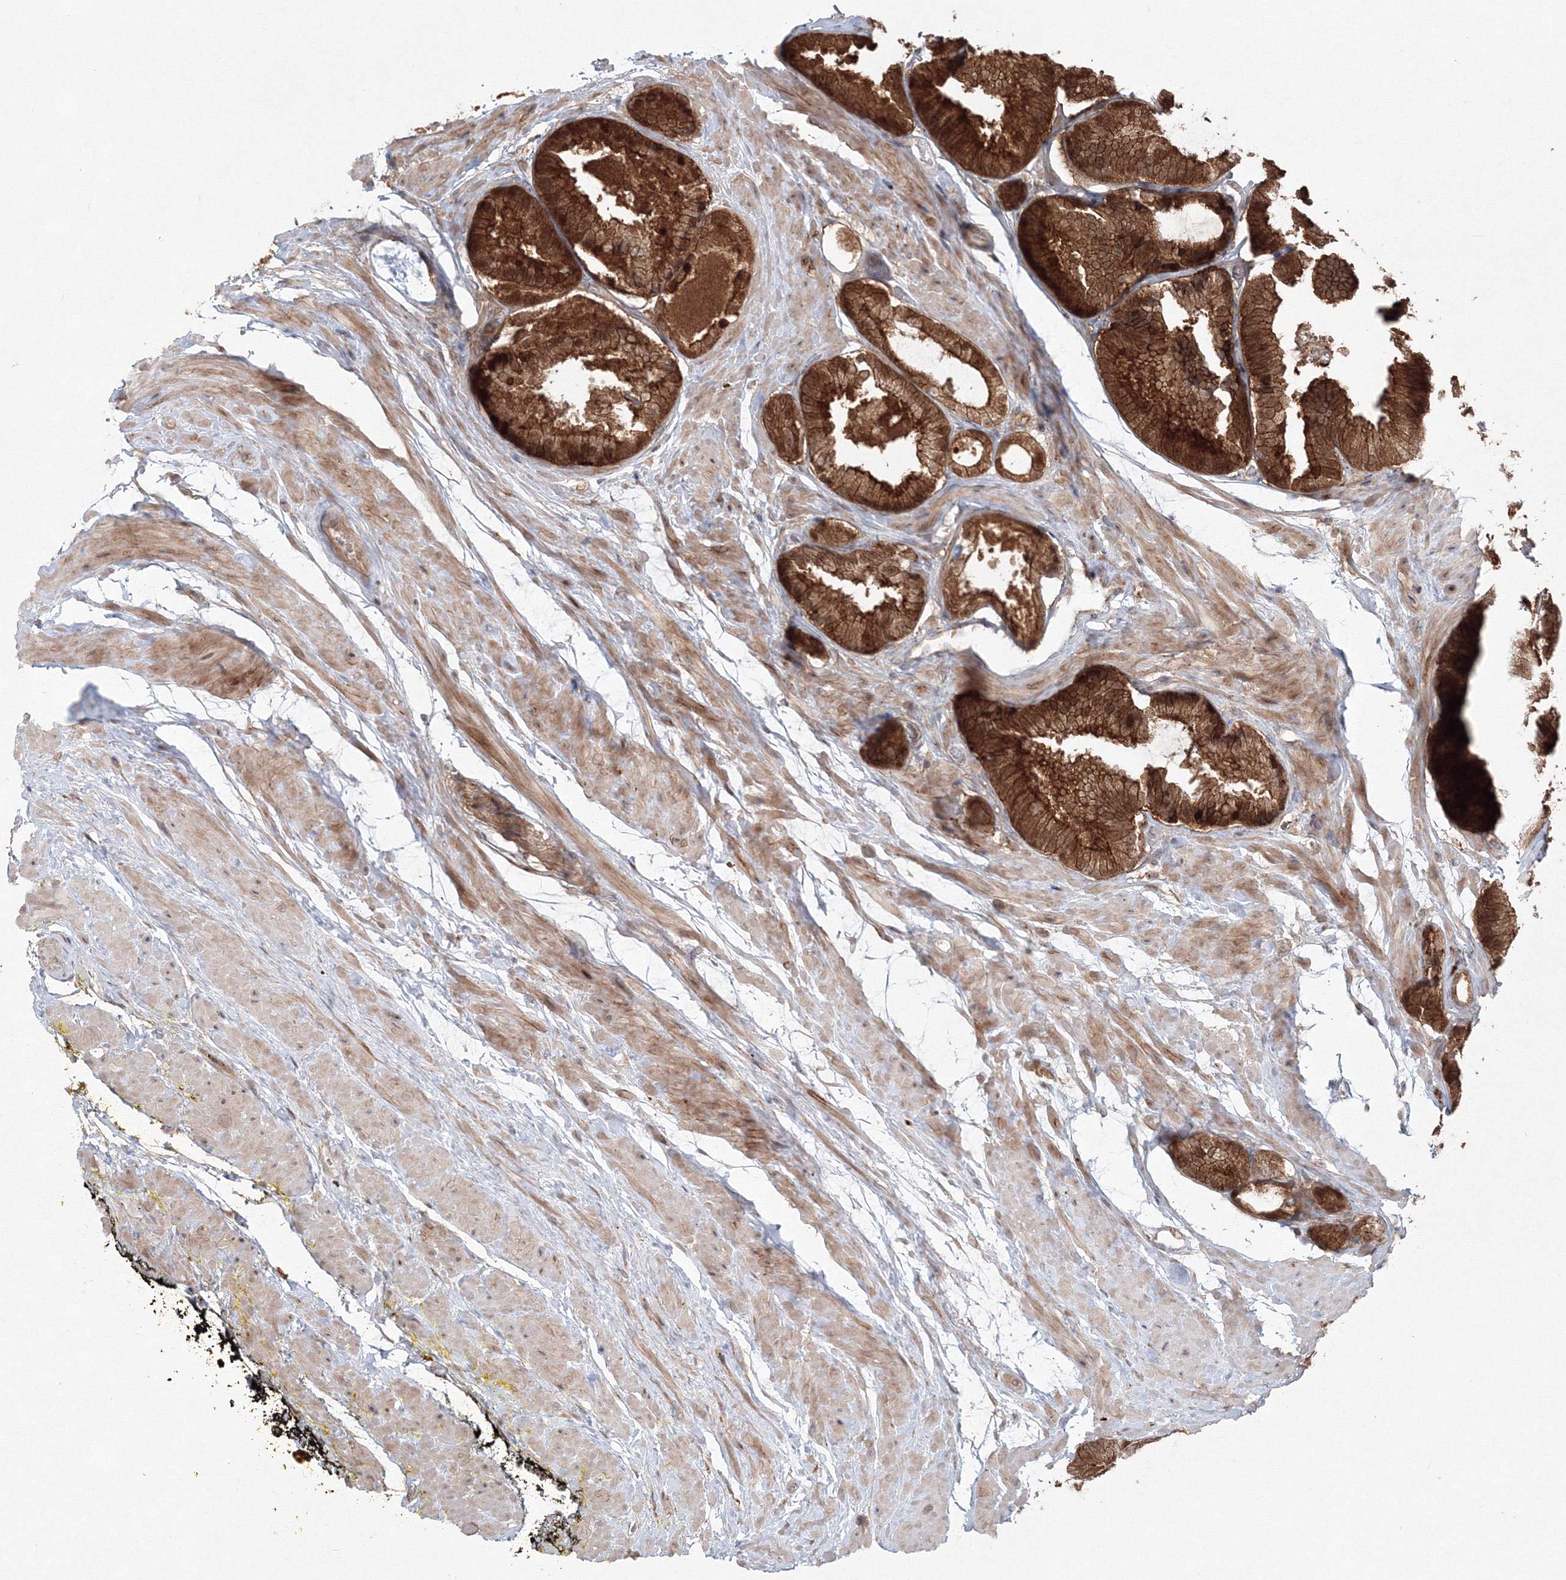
{"staining": {"intensity": "strong", "quantity": ">75%", "location": "cytoplasmic/membranous"}, "tissue": "prostate cancer", "cell_type": "Tumor cells", "image_type": "cancer", "snomed": [{"axis": "morphology", "description": "Adenocarcinoma, Low grade"}, {"axis": "topography", "description": "Prostate"}], "caption": "Immunohistochemistry (IHC) (DAB) staining of prostate cancer (adenocarcinoma (low-grade)) reveals strong cytoplasmic/membranous protein positivity in about >75% of tumor cells. (DAB IHC, brown staining for protein, blue staining for nuclei).", "gene": "MKRN2", "patient": {"sex": "male", "age": 71}}